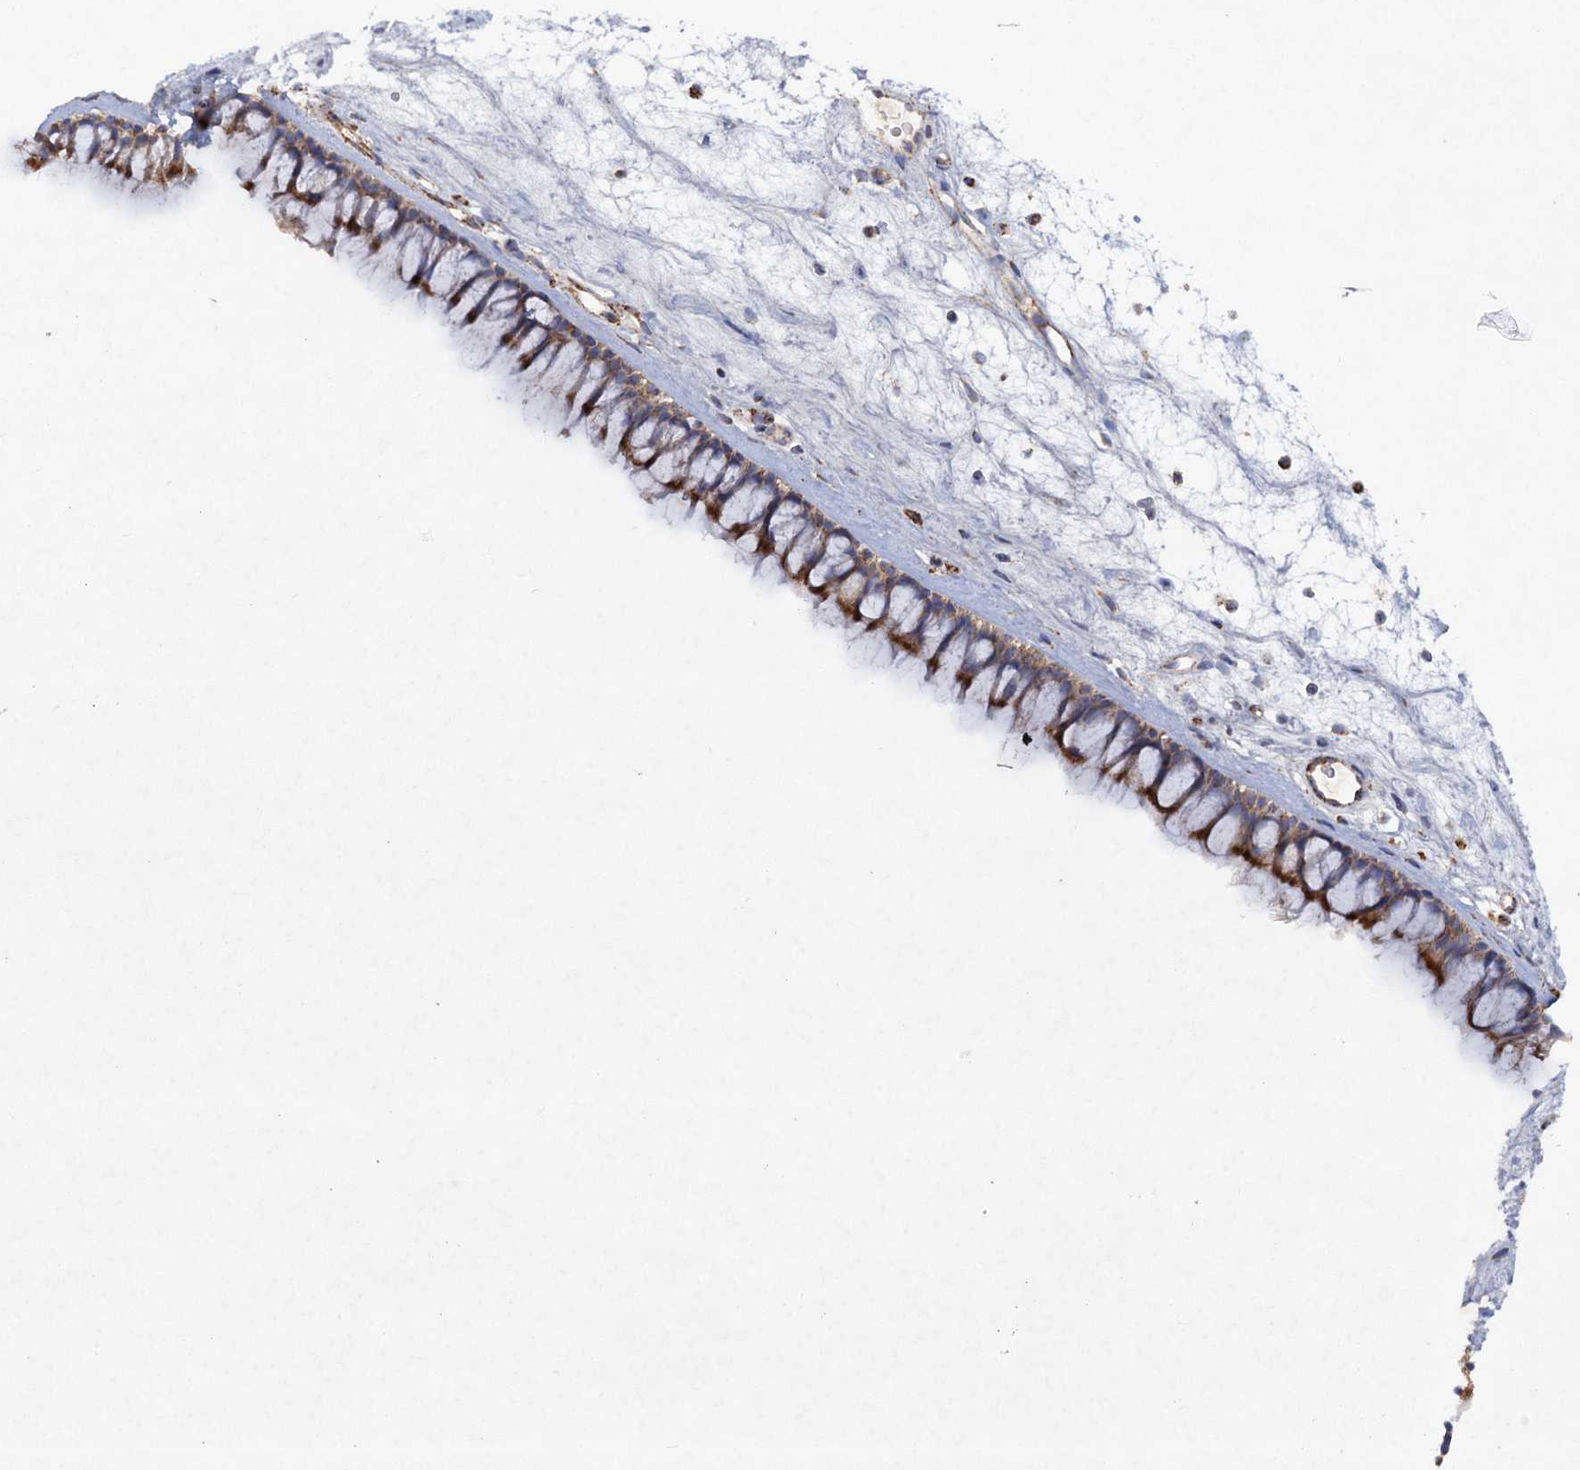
{"staining": {"intensity": "strong", "quantity": "25%-75%", "location": "cytoplasmic/membranous"}, "tissue": "nasopharynx", "cell_type": "Respiratory epithelial cells", "image_type": "normal", "snomed": [{"axis": "morphology", "description": "Normal tissue, NOS"}, {"axis": "morphology", "description": "Inflammation, NOS"}, {"axis": "morphology", "description": "Malignant melanoma, Metastatic site"}, {"axis": "topography", "description": "Nasopharynx"}], "caption": "High-power microscopy captured an immunohistochemistry (IHC) photomicrograph of unremarkable nasopharynx, revealing strong cytoplasmic/membranous expression in approximately 25%-75% of respiratory epithelial cells.", "gene": "GTPBP3", "patient": {"sex": "male", "age": 70}}